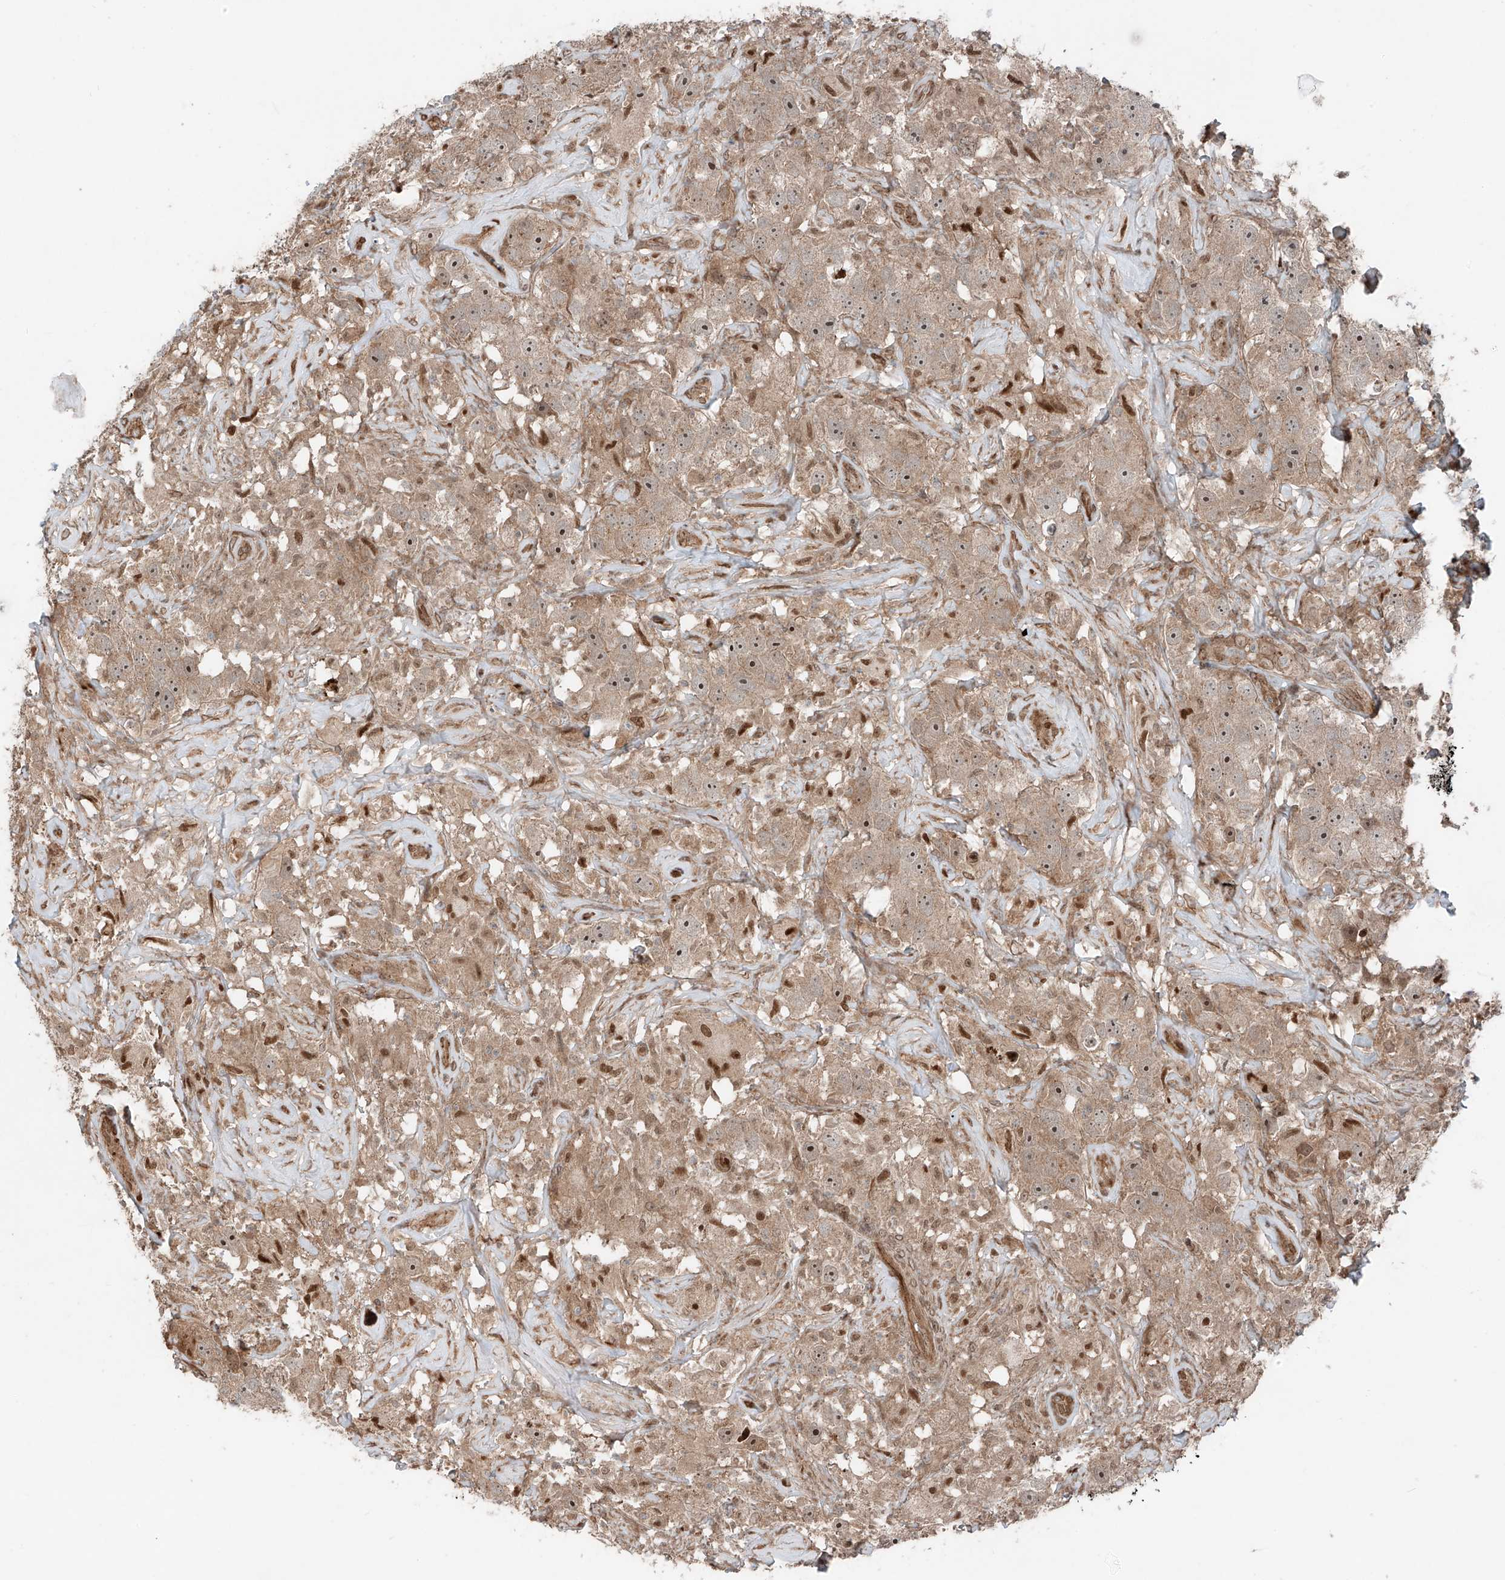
{"staining": {"intensity": "moderate", "quantity": ">75%", "location": "cytoplasmic/membranous"}, "tissue": "testis cancer", "cell_type": "Tumor cells", "image_type": "cancer", "snomed": [{"axis": "morphology", "description": "Seminoma, NOS"}, {"axis": "topography", "description": "Testis"}], "caption": "Immunohistochemical staining of seminoma (testis) demonstrates moderate cytoplasmic/membranous protein staining in about >75% of tumor cells. (DAB IHC, brown staining for protein, blue staining for nuclei).", "gene": "CEP162", "patient": {"sex": "male", "age": 49}}